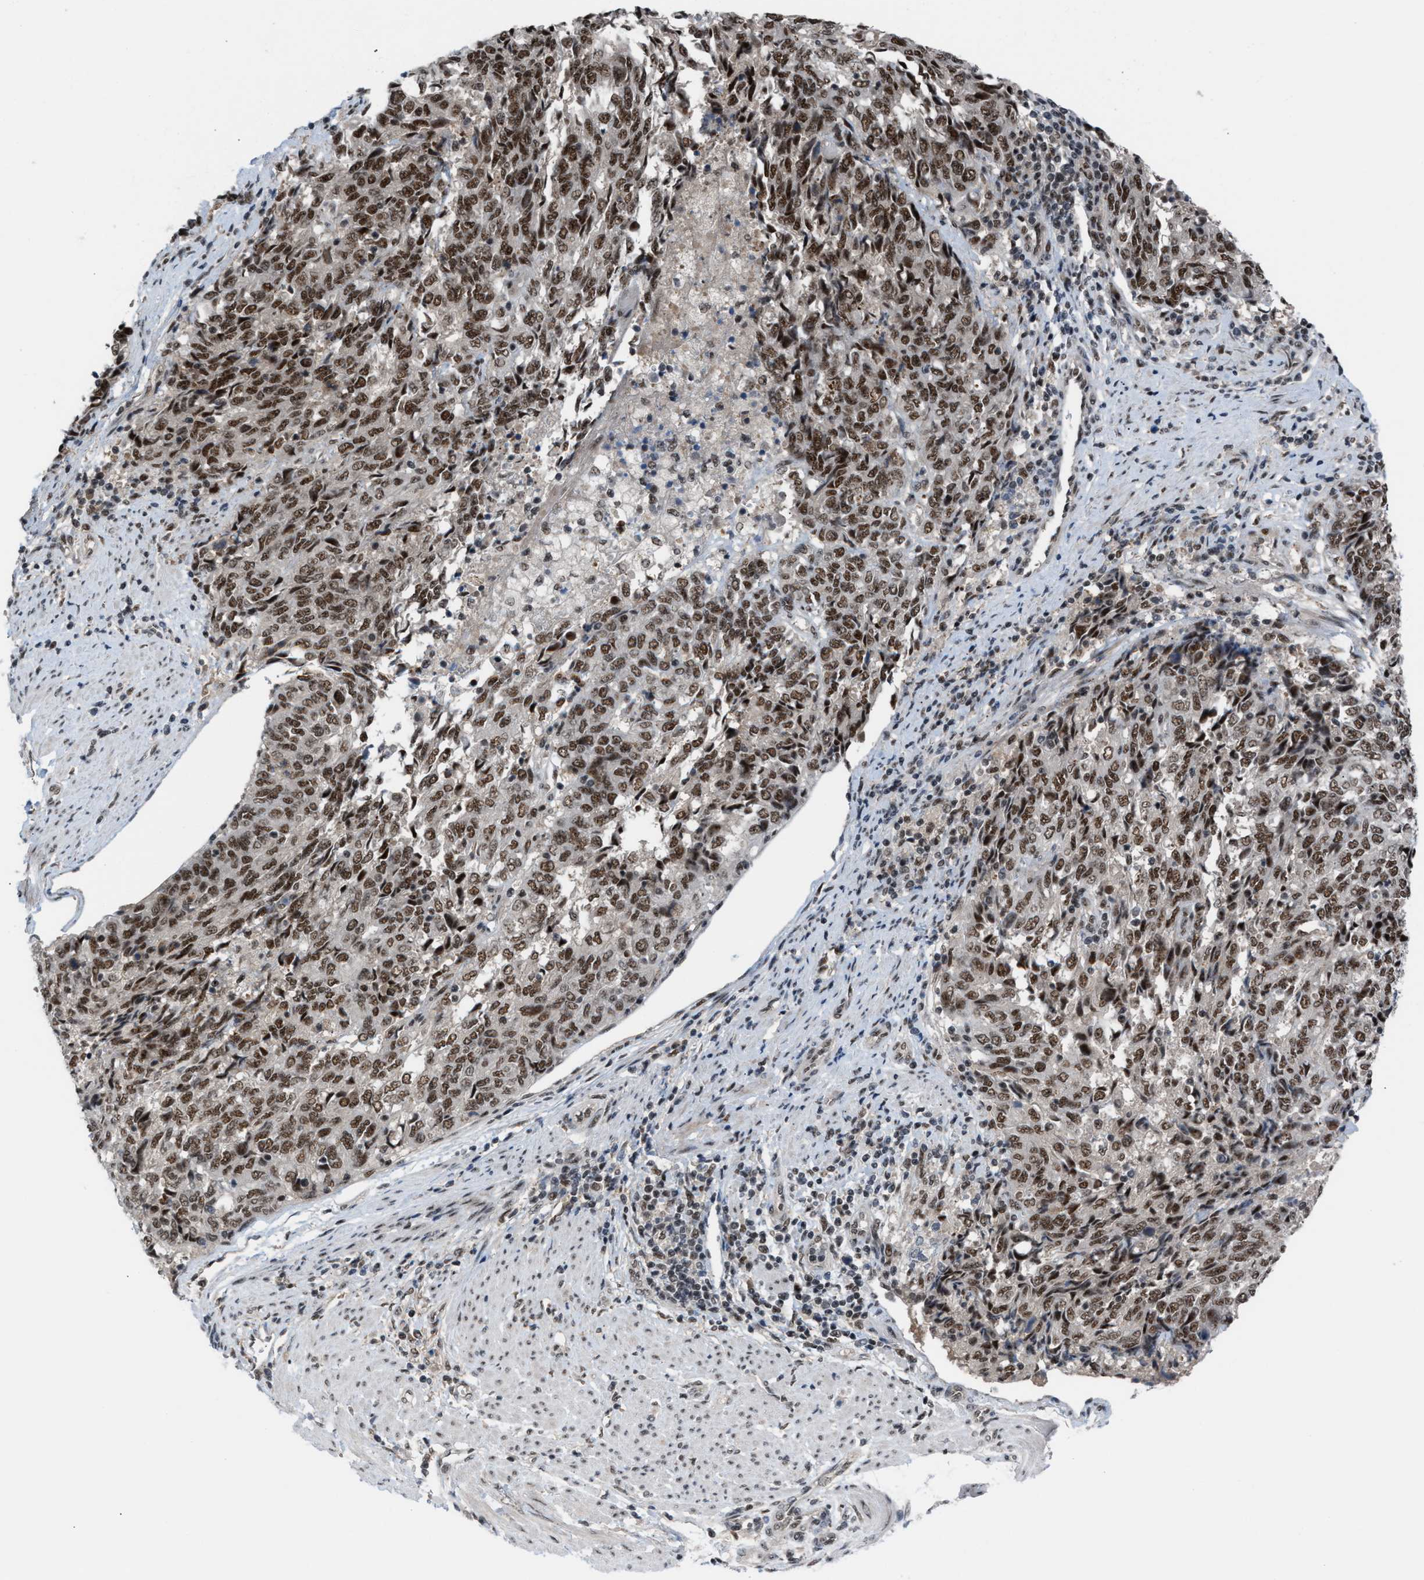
{"staining": {"intensity": "strong", "quantity": ">75%", "location": "nuclear"}, "tissue": "endometrial cancer", "cell_type": "Tumor cells", "image_type": "cancer", "snomed": [{"axis": "morphology", "description": "Adenocarcinoma, NOS"}, {"axis": "topography", "description": "Endometrium"}], "caption": "Protein staining reveals strong nuclear expression in about >75% of tumor cells in adenocarcinoma (endometrial).", "gene": "PRPF4", "patient": {"sex": "female", "age": 80}}